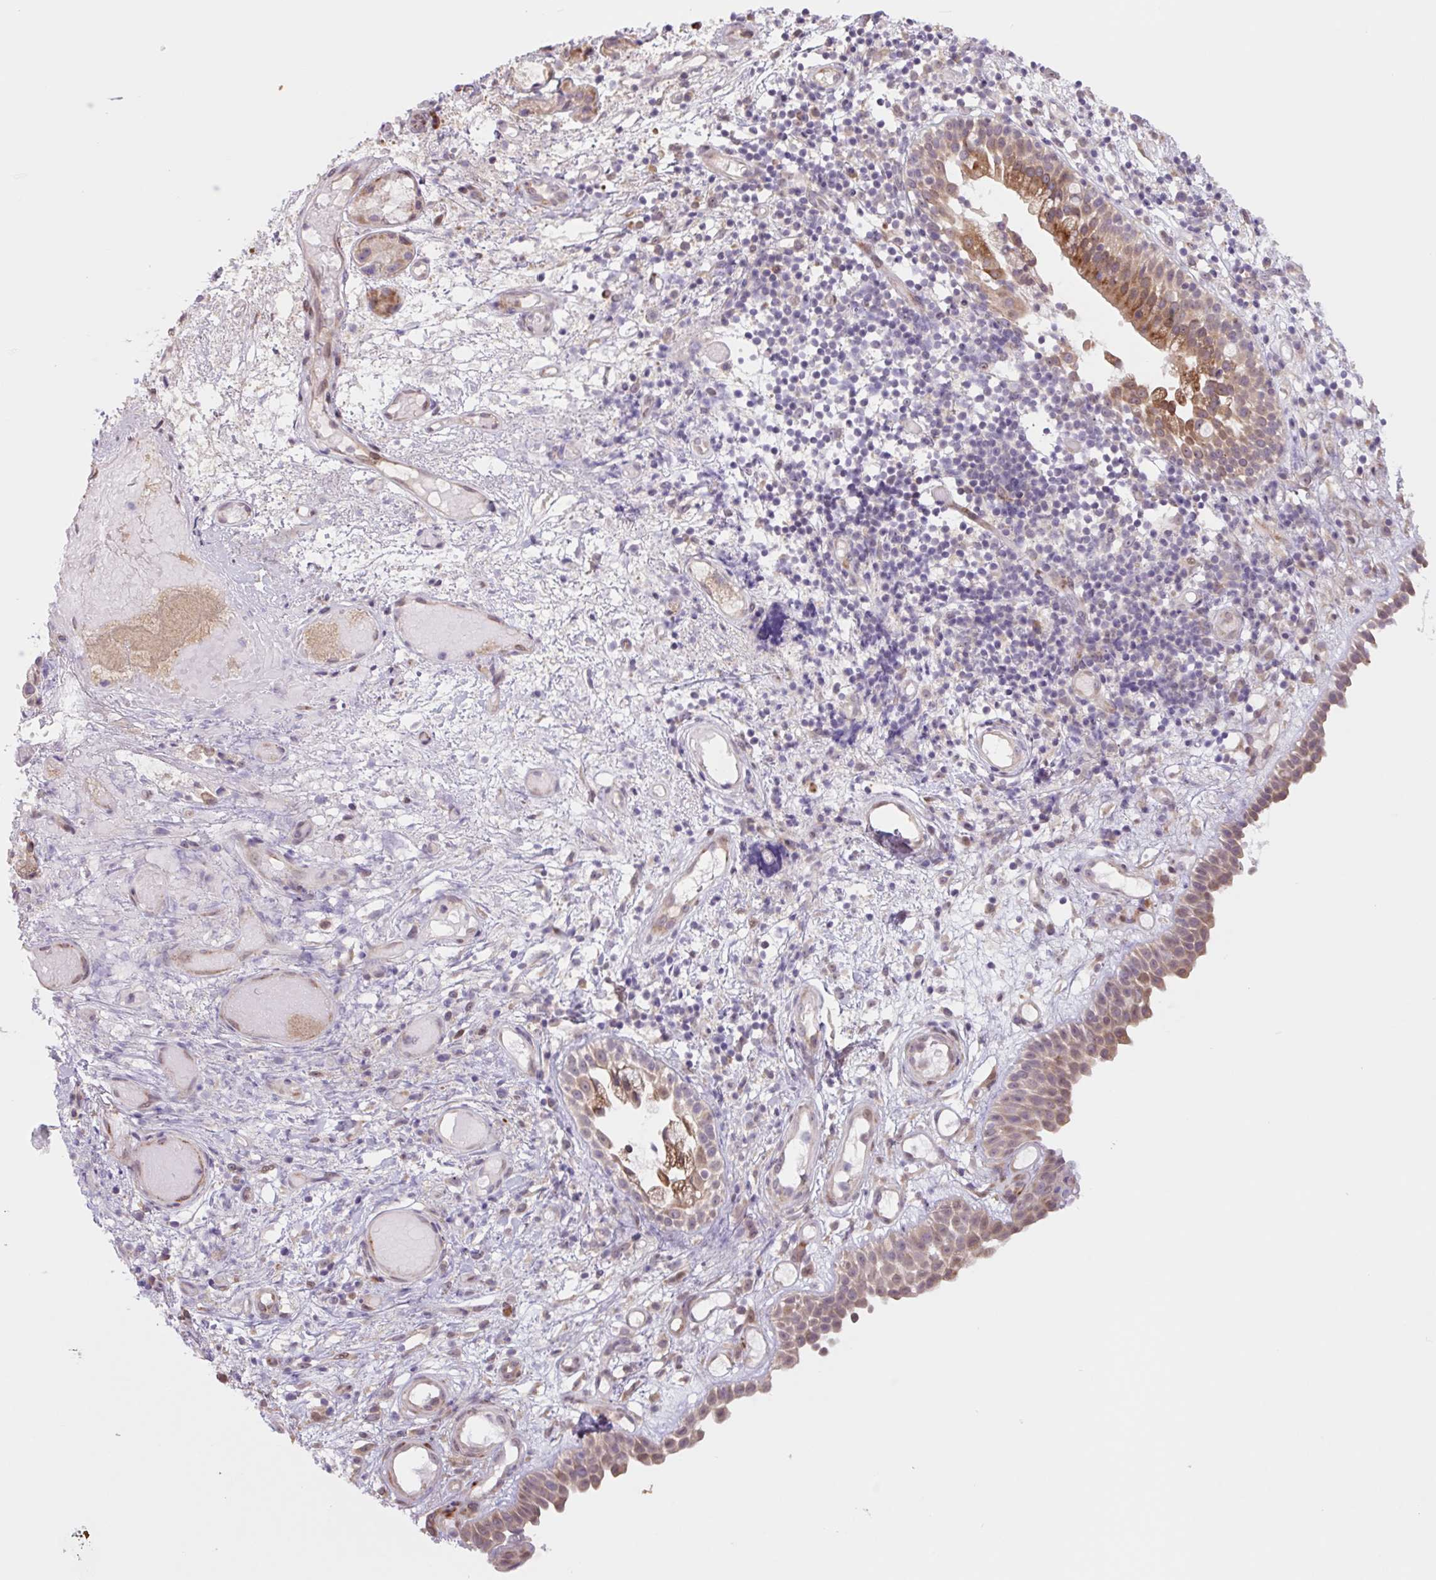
{"staining": {"intensity": "moderate", "quantity": "25%-75%", "location": "cytoplasmic/membranous"}, "tissue": "nasopharynx", "cell_type": "Respiratory epithelial cells", "image_type": "normal", "snomed": [{"axis": "morphology", "description": "Normal tissue, NOS"}, {"axis": "morphology", "description": "Inflammation, NOS"}, {"axis": "topography", "description": "Nasopharynx"}], "caption": "This image displays immunohistochemistry (IHC) staining of unremarkable nasopharynx, with medium moderate cytoplasmic/membranous expression in about 25%-75% of respiratory epithelial cells.", "gene": "PLA2G4A", "patient": {"sex": "male", "age": 54}}